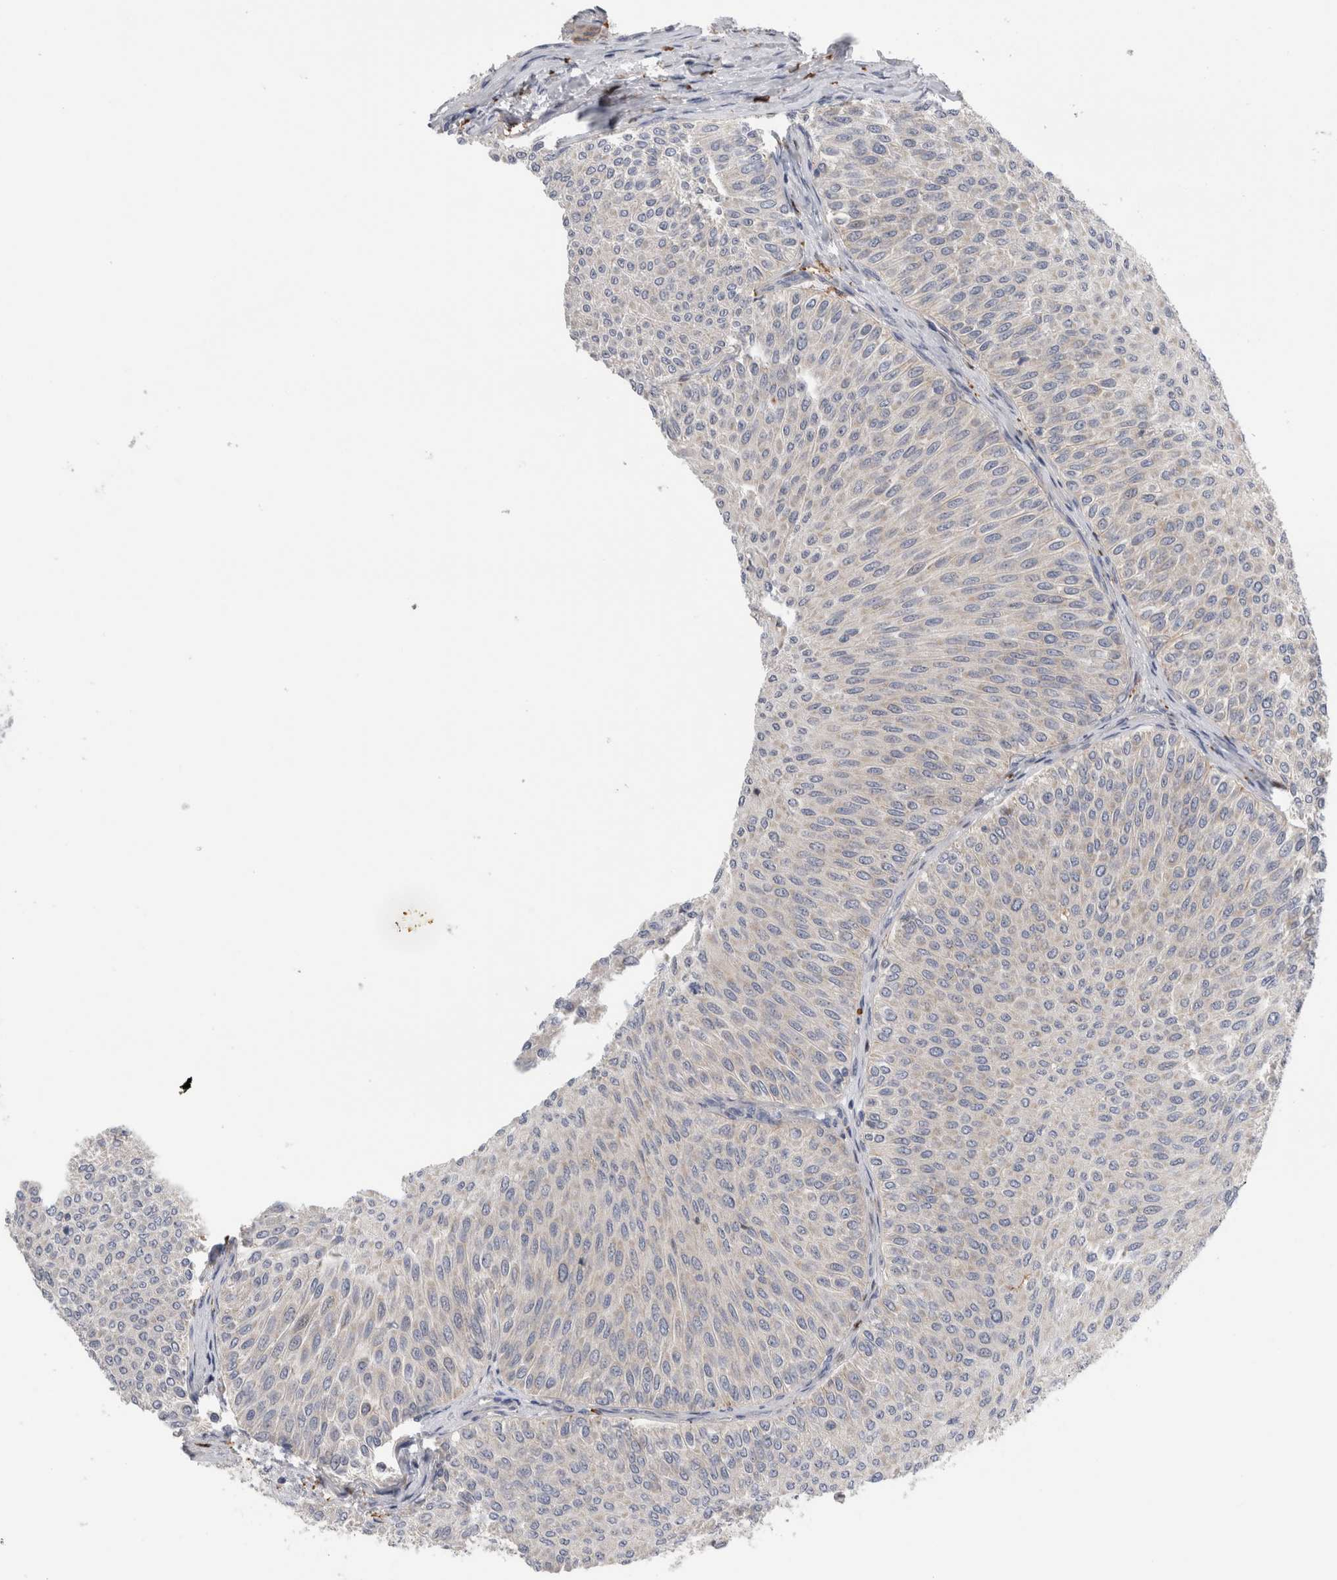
{"staining": {"intensity": "negative", "quantity": "none", "location": "none"}, "tissue": "urothelial cancer", "cell_type": "Tumor cells", "image_type": "cancer", "snomed": [{"axis": "morphology", "description": "Urothelial carcinoma, Low grade"}, {"axis": "topography", "description": "Urinary bladder"}], "caption": "Protein analysis of low-grade urothelial carcinoma reveals no significant staining in tumor cells.", "gene": "SLC20A2", "patient": {"sex": "male", "age": 78}}